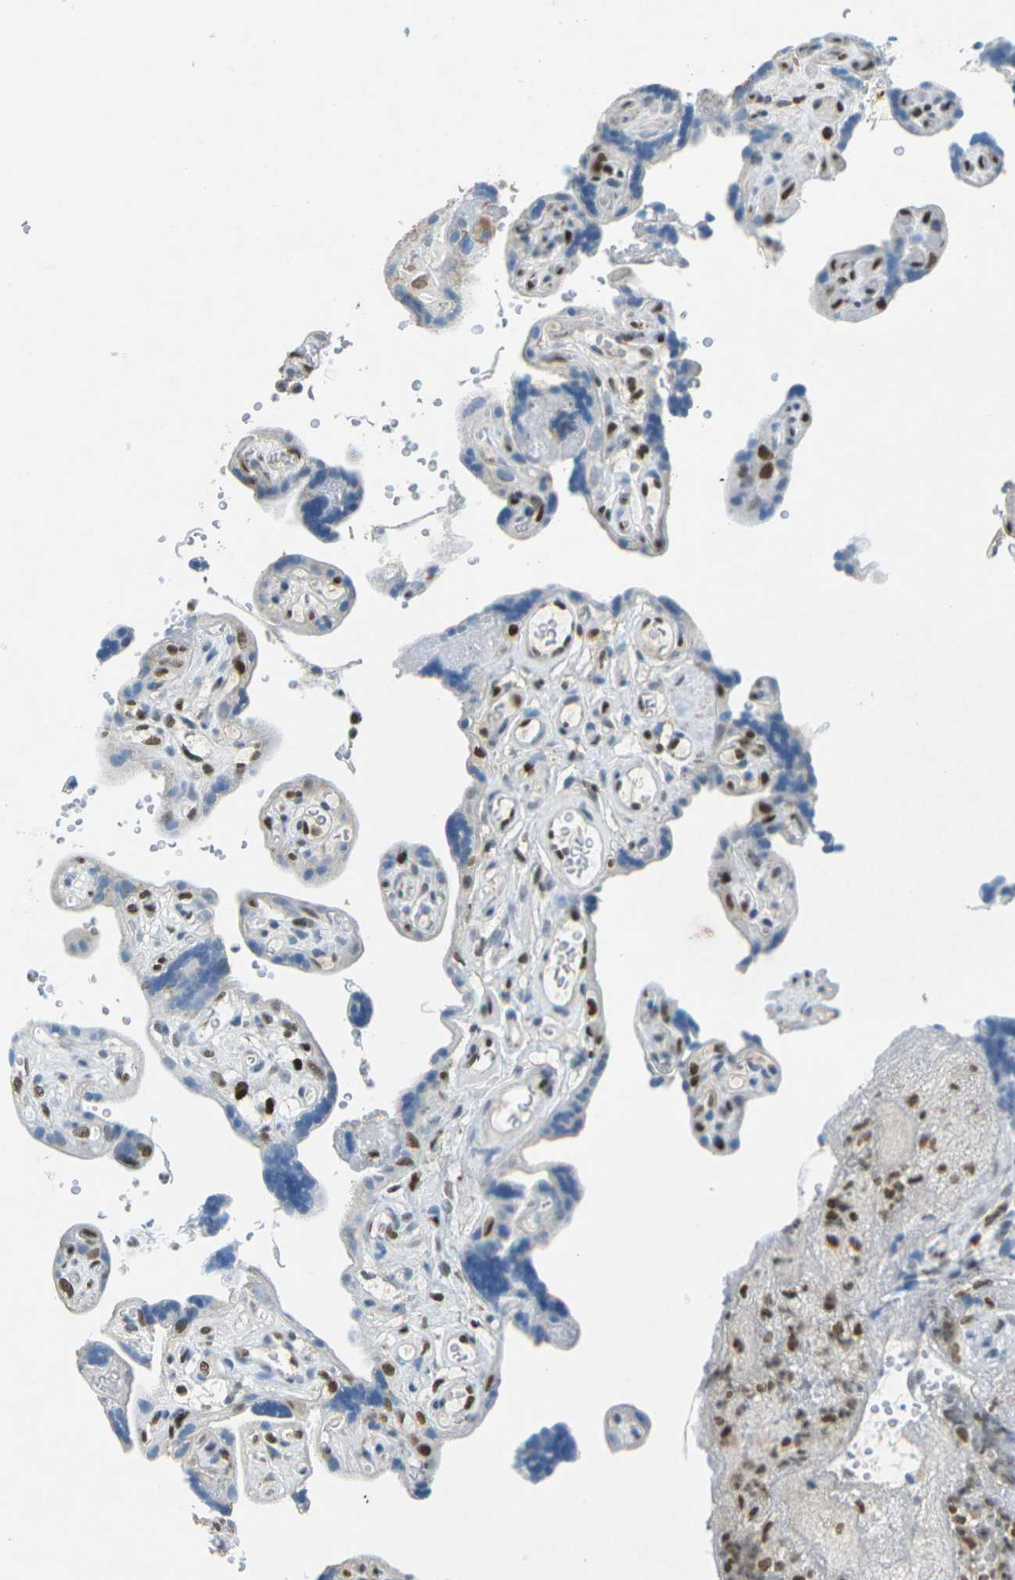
{"staining": {"intensity": "strong", "quantity": ">75%", "location": "nuclear"}, "tissue": "placenta", "cell_type": "Decidual cells", "image_type": "normal", "snomed": [{"axis": "morphology", "description": "Normal tissue, NOS"}, {"axis": "topography", "description": "Placenta"}], "caption": "Decidual cells exhibit high levels of strong nuclear positivity in about >75% of cells in benign human placenta. (DAB (3,3'-diaminobenzidine) = brown stain, brightfield microscopy at high magnification).", "gene": "RB1", "patient": {"sex": "female", "age": 30}}